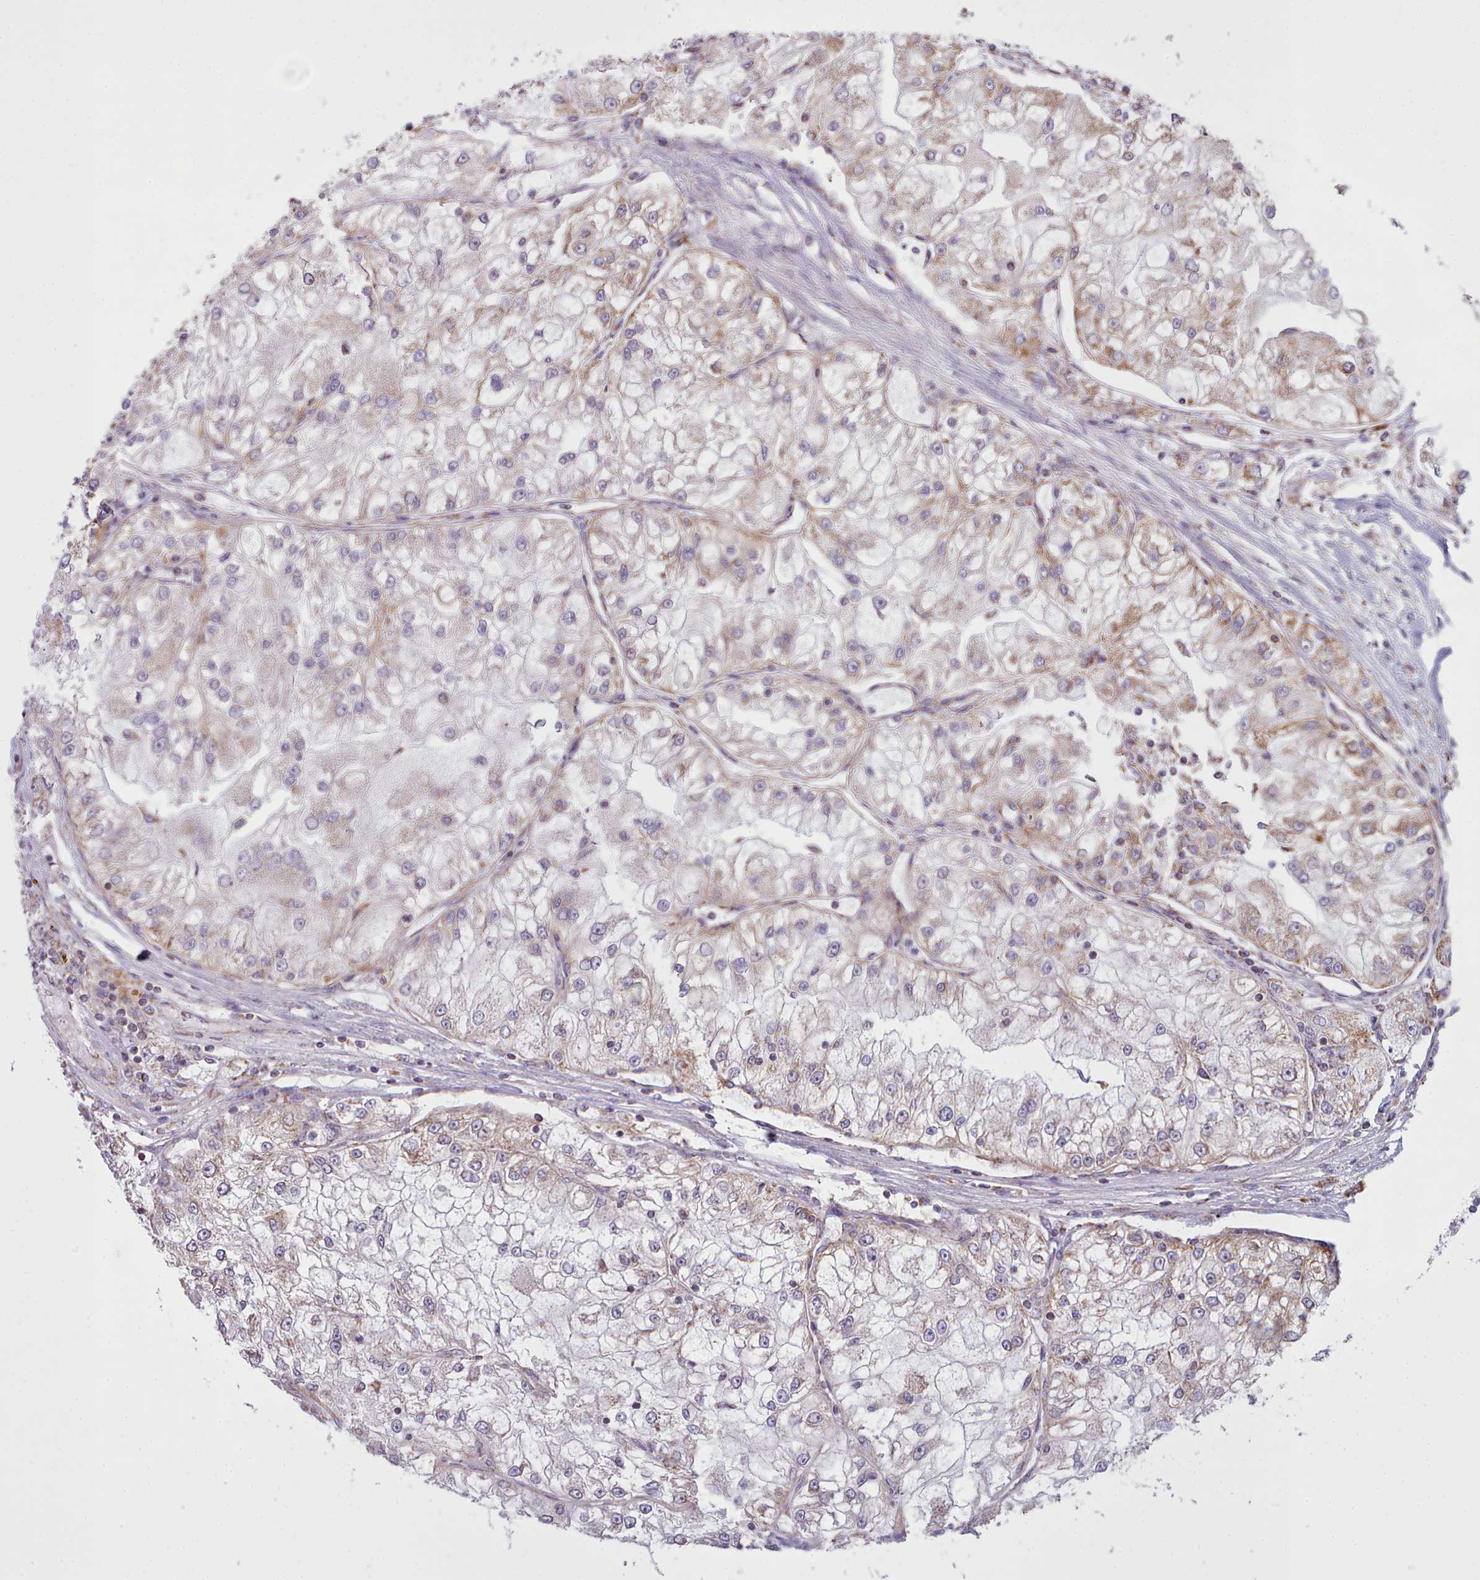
{"staining": {"intensity": "weak", "quantity": "25%-75%", "location": "cytoplasmic/membranous"}, "tissue": "renal cancer", "cell_type": "Tumor cells", "image_type": "cancer", "snomed": [{"axis": "morphology", "description": "Adenocarcinoma, NOS"}, {"axis": "topography", "description": "Kidney"}], "caption": "Immunohistochemical staining of renal adenocarcinoma demonstrates low levels of weak cytoplasmic/membranous staining in approximately 25%-75% of tumor cells.", "gene": "SRP54", "patient": {"sex": "female", "age": 72}}